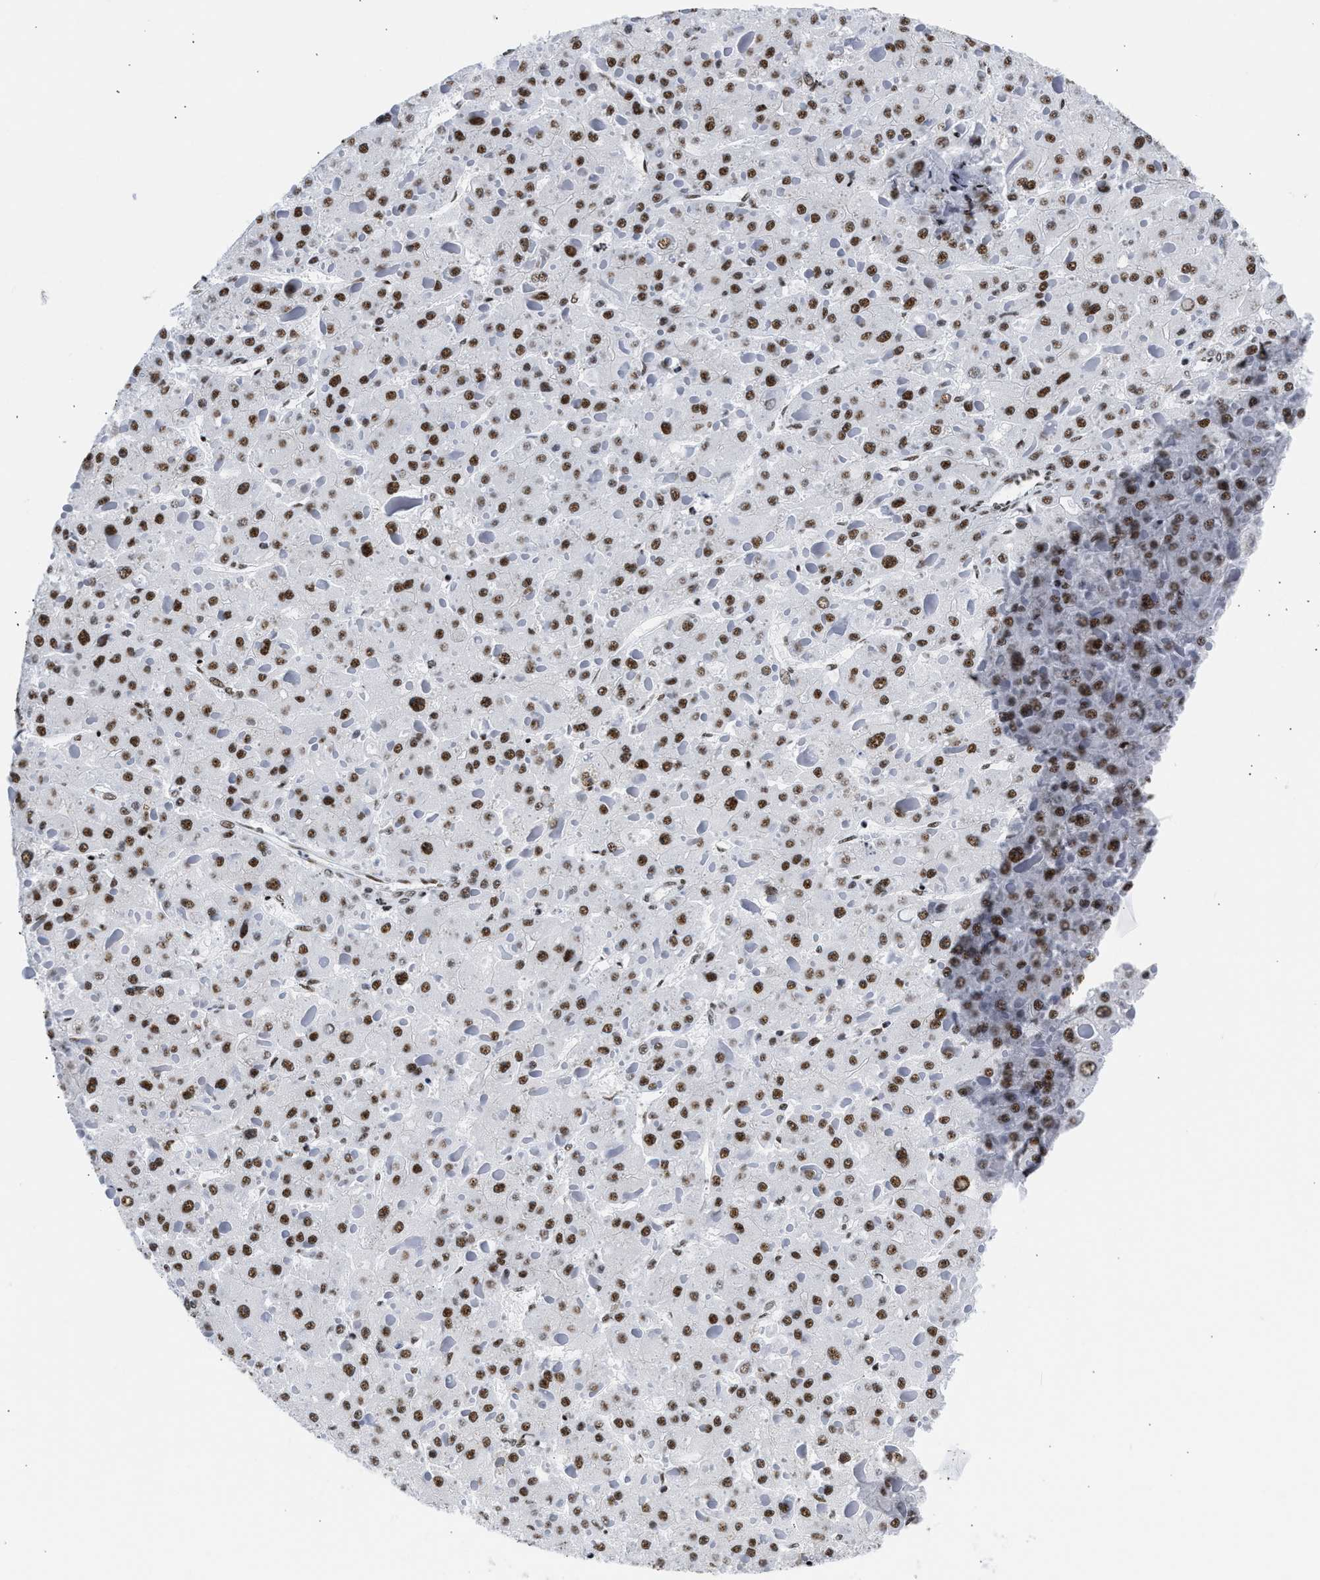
{"staining": {"intensity": "moderate", "quantity": ">75%", "location": "nuclear"}, "tissue": "liver cancer", "cell_type": "Tumor cells", "image_type": "cancer", "snomed": [{"axis": "morphology", "description": "Carcinoma, Hepatocellular, NOS"}, {"axis": "topography", "description": "Liver"}], "caption": "The immunohistochemical stain shows moderate nuclear staining in tumor cells of liver hepatocellular carcinoma tissue. (DAB IHC with brightfield microscopy, high magnification).", "gene": "RBM8A", "patient": {"sex": "female", "age": 73}}